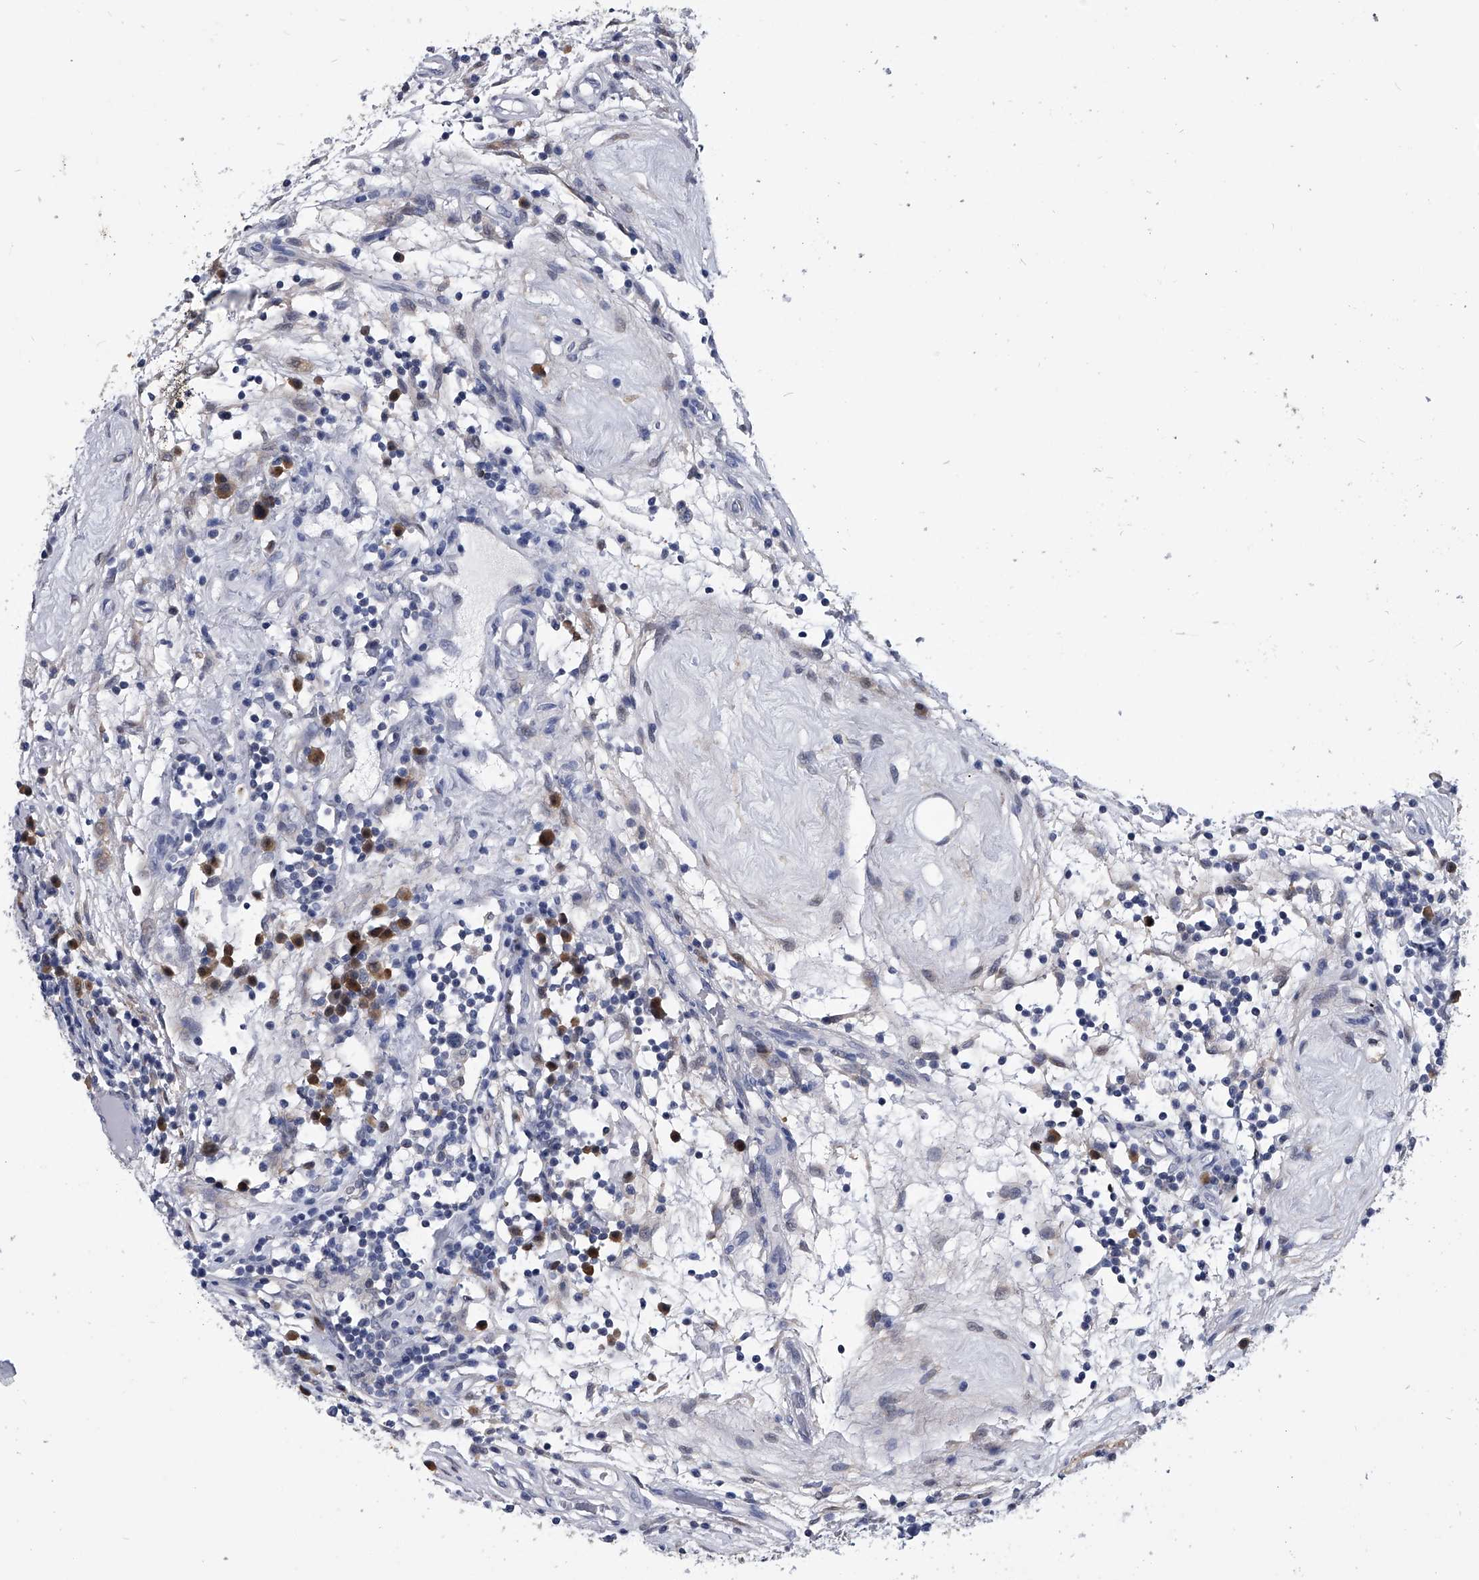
{"staining": {"intensity": "negative", "quantity": "none", "location": "none"}, "tissue": "testis cancer", "cell_type": "Tumor cells", "image_type": "cancer", "snomed": [{"axis": "morphology", "description": "Seminoma, NOS"}, {"axis": "topography", "description": "Testis"}], "caption": "Immunohistochemical staining of human testis seminoma displays no significant positivity in tumor cells.", "gene": "PDXK", "patient": {"sex": "male", "age": 43}}